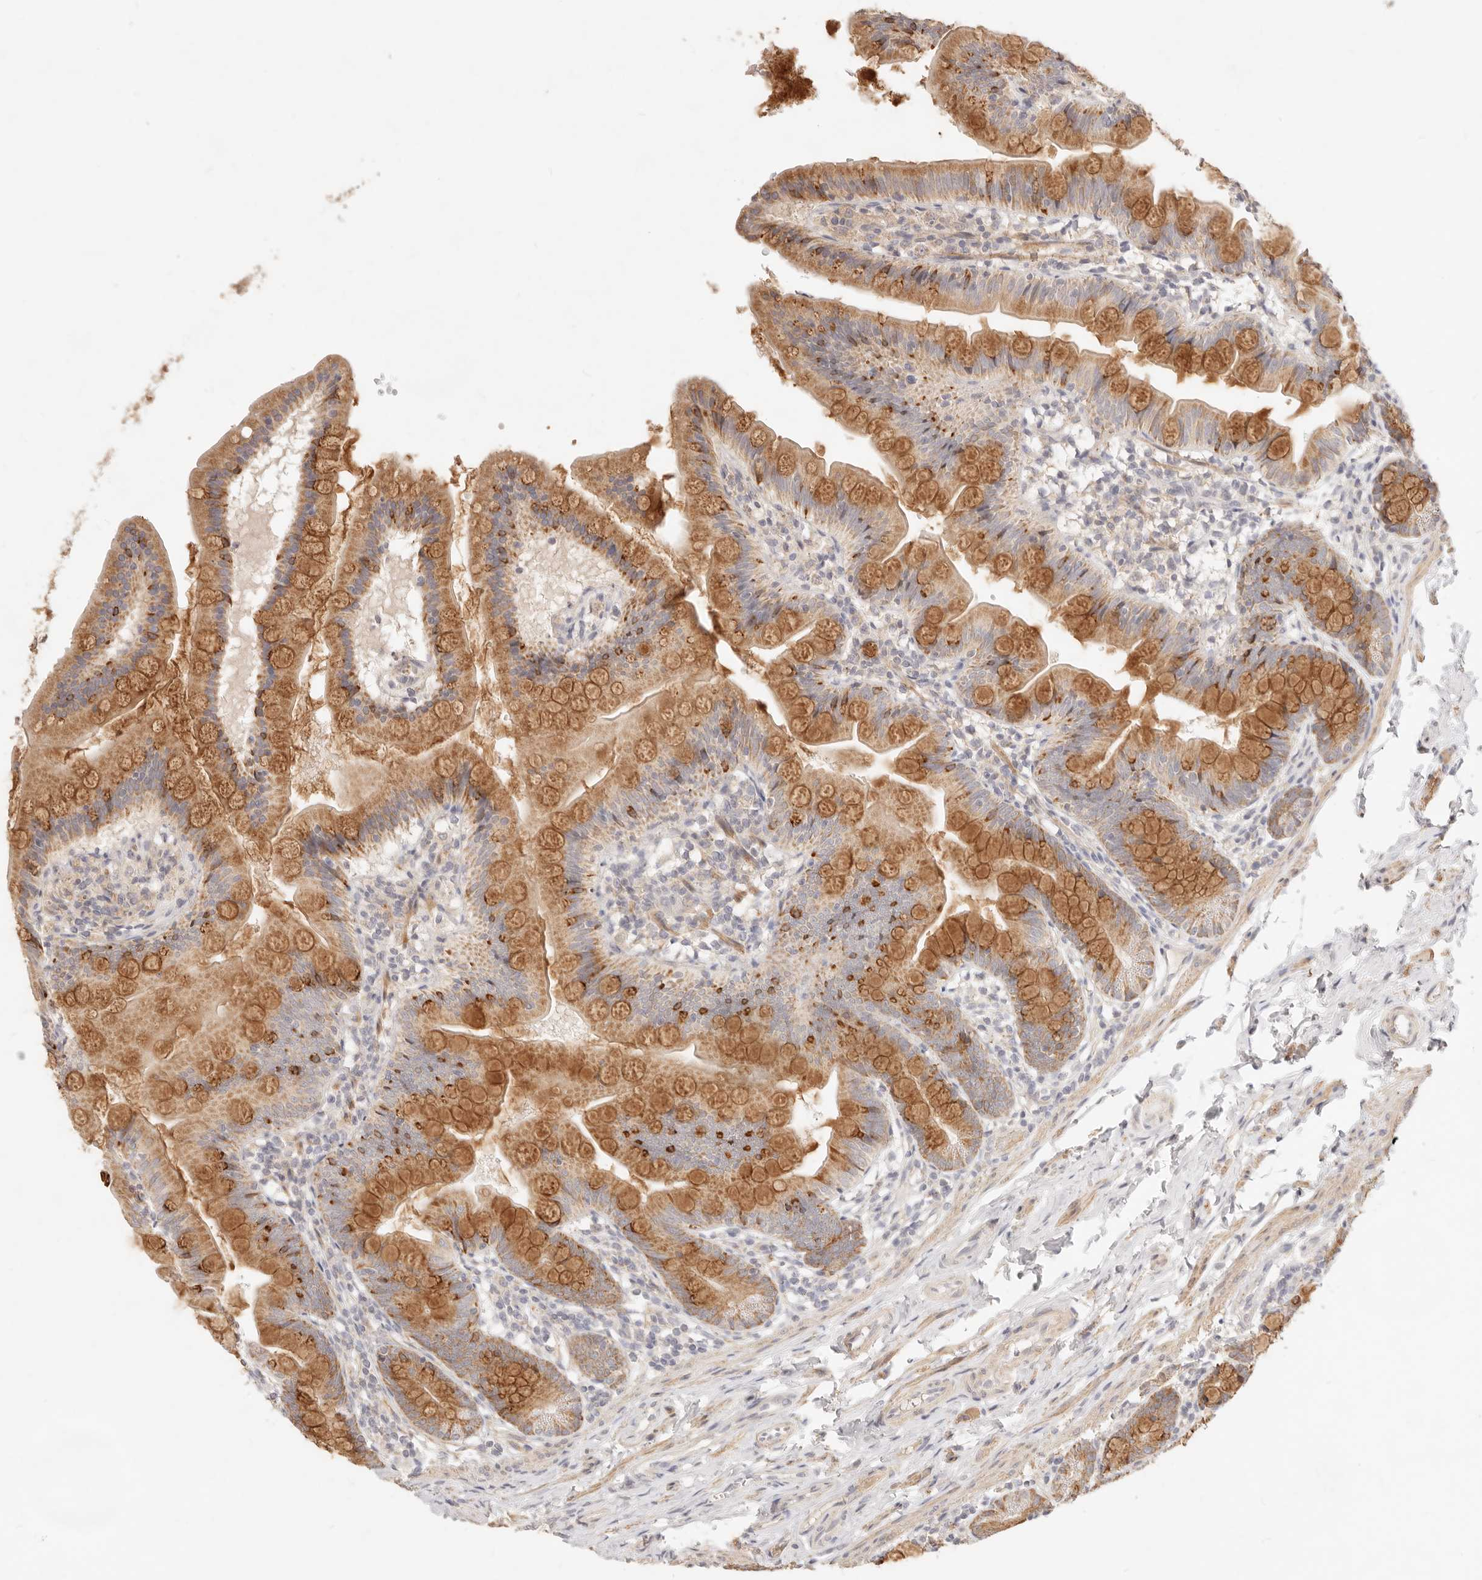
{"staining": {"intensity": "moderate", "quantity": ">75%", "location": "cytoplasmic/membranous"}, "tissue": "small intestine", "cell_type": "Glandular cells", "image_type": "normal", "snomed": [{"axis": "morphology", "description": "Normal tissue, NOS"}, {"axis": "topography", "description": "Small intestine"}], "caption": "Glandular cells exhibit medium levels of moderate cytoplasmic/membranous staining in about >75% of cells in normal small intestine. The staining was performed using DAB (3,3'-diaminobenzidine), with brown indicating positive protein expression. Nuclei are stained blue with hematoxylin.", "gene": "RUBCNL", "patient": {"sex": "male", "age": 7}}